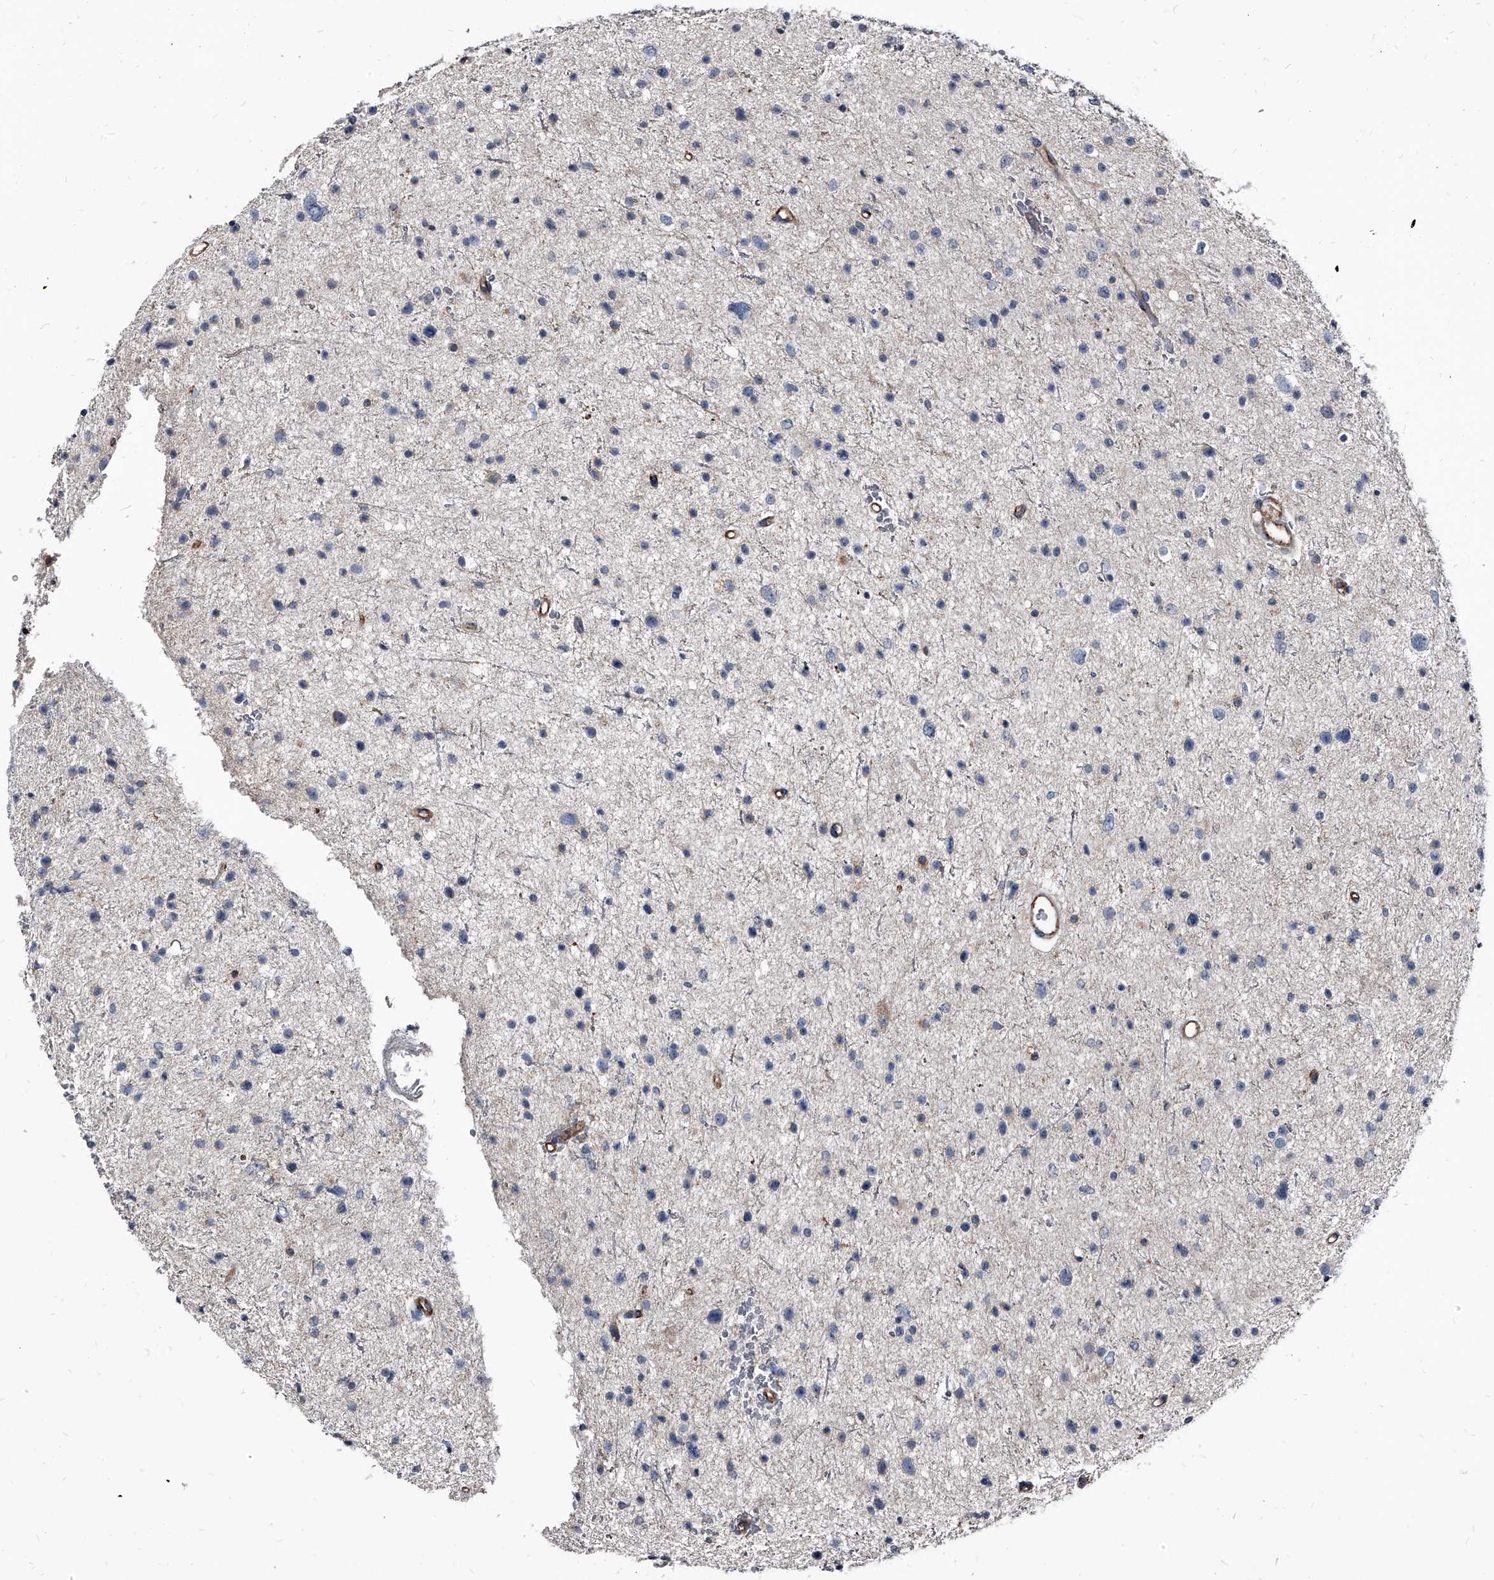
{"staining": {"intensity": "negative", "quantity": "none", "location": "none"}, "tissue": "glioma", "cell_type": "Tumor cells", "image_type": "cancer", "snomed": [{"axis": "morphology", "description": "Glioma, malignant, Low grade"}, {"axis": "topography", "description": "Brain"}], "caption": "This is a histopathology image of immunohistochemistry staining of glioma, which shows no staining in tumor cells.", "gene": "PGLYRP3", "patient": {"sex": "female", "age": 37}}